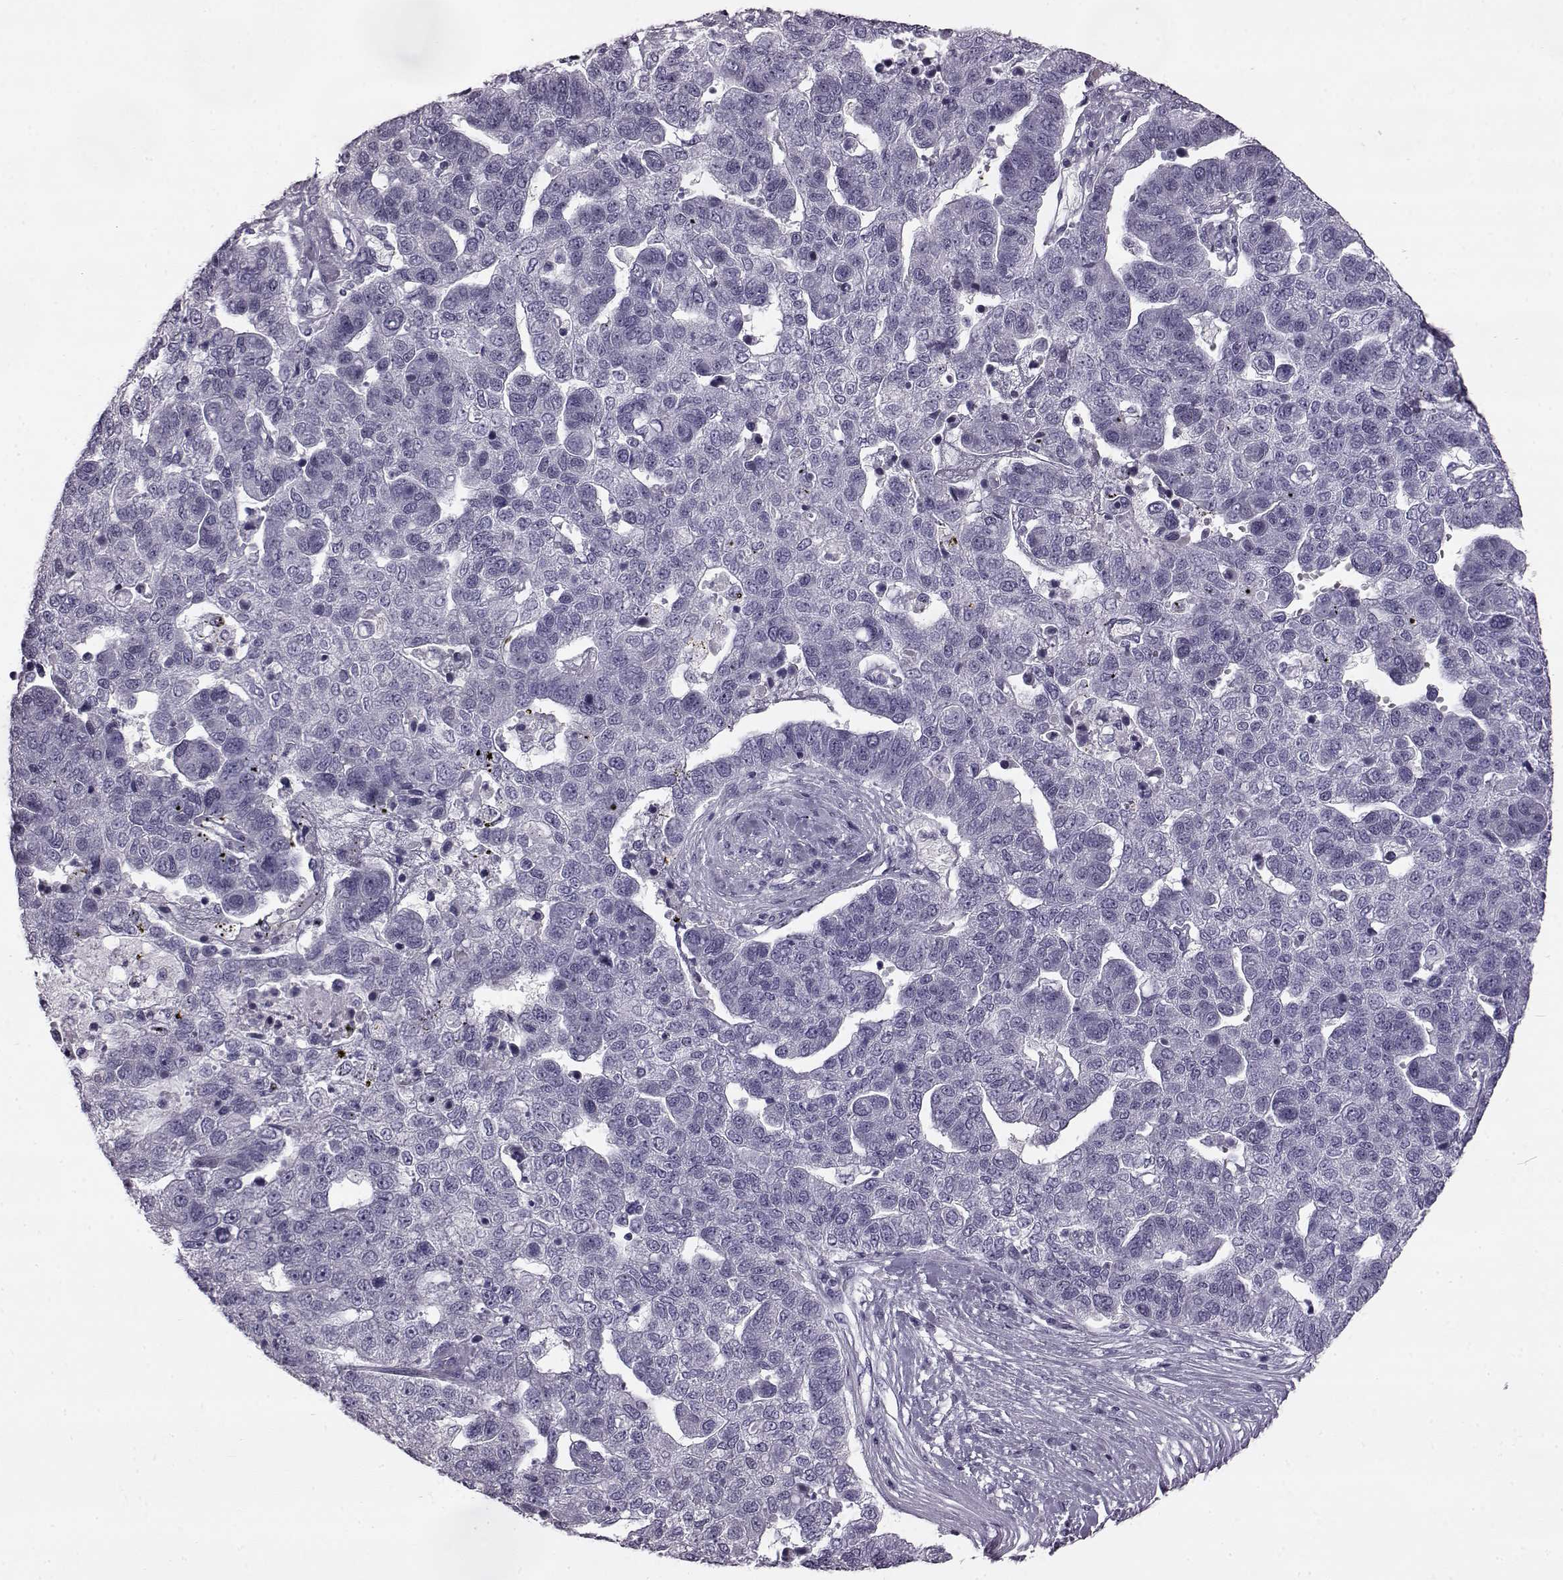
{"staining": {"intensity": "negative", "quantity": "none", "location": "none"}, "tissue": "pancreatic cancer", "cell_type": "Tumor cells", "image_type": "cancer", "snomed": [{"axis": "morphology", "description": "Adenocarcinoma, NOS"}, {"axis": "topography", "description": "Pancreas"}], "caption": "DAB (3,3'-diaminobenzidine) immunohistochemical staining of pancreatic cancer shows no significant expression in tumor cells.", "gene": "ODAD4", "patient": {"sex": "female", "age": 61}}